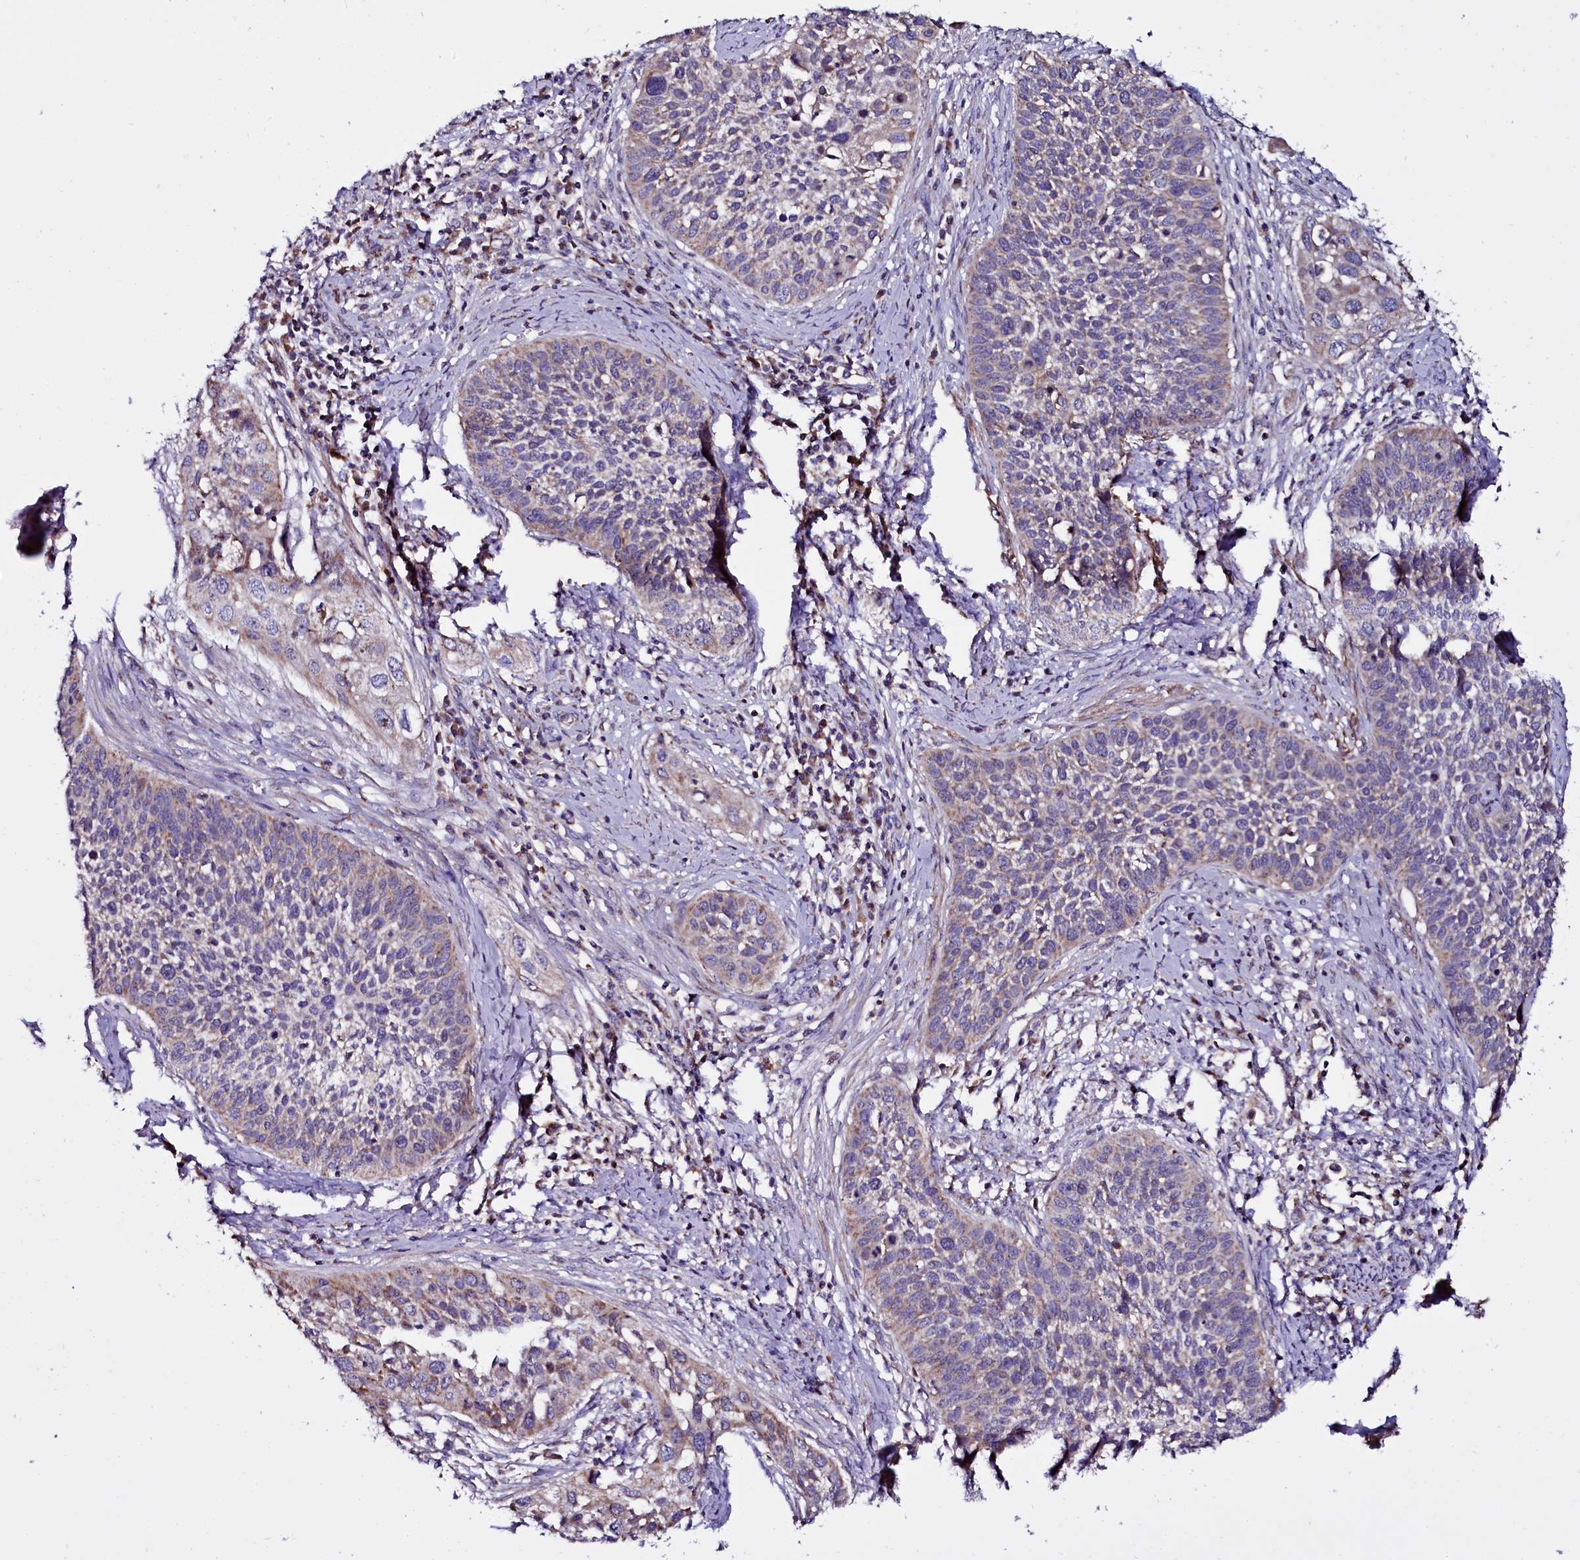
{"staining": {"intensity": "moderate", "quantity": ">75%", "location": "cytoplasmic/membranous"}, "tissue": "cervical cancer", "cell_type": "Tumor cells", "image_type": "cancer", "snomed": [{"axis": "morphology", "description": "Squamous cell carcinoma, NOS"}, {"axis": "topography", "description": "Cervix"}], "caption": "About >75% of tumor cells in human squamous cell carcinoma (cervical) show moderate cytoplasmic/membranous protein expression as visualized by brown immunohistochemical staining.", "gene": "NAA80", "patient": {"sex": "female", "age": 34}}